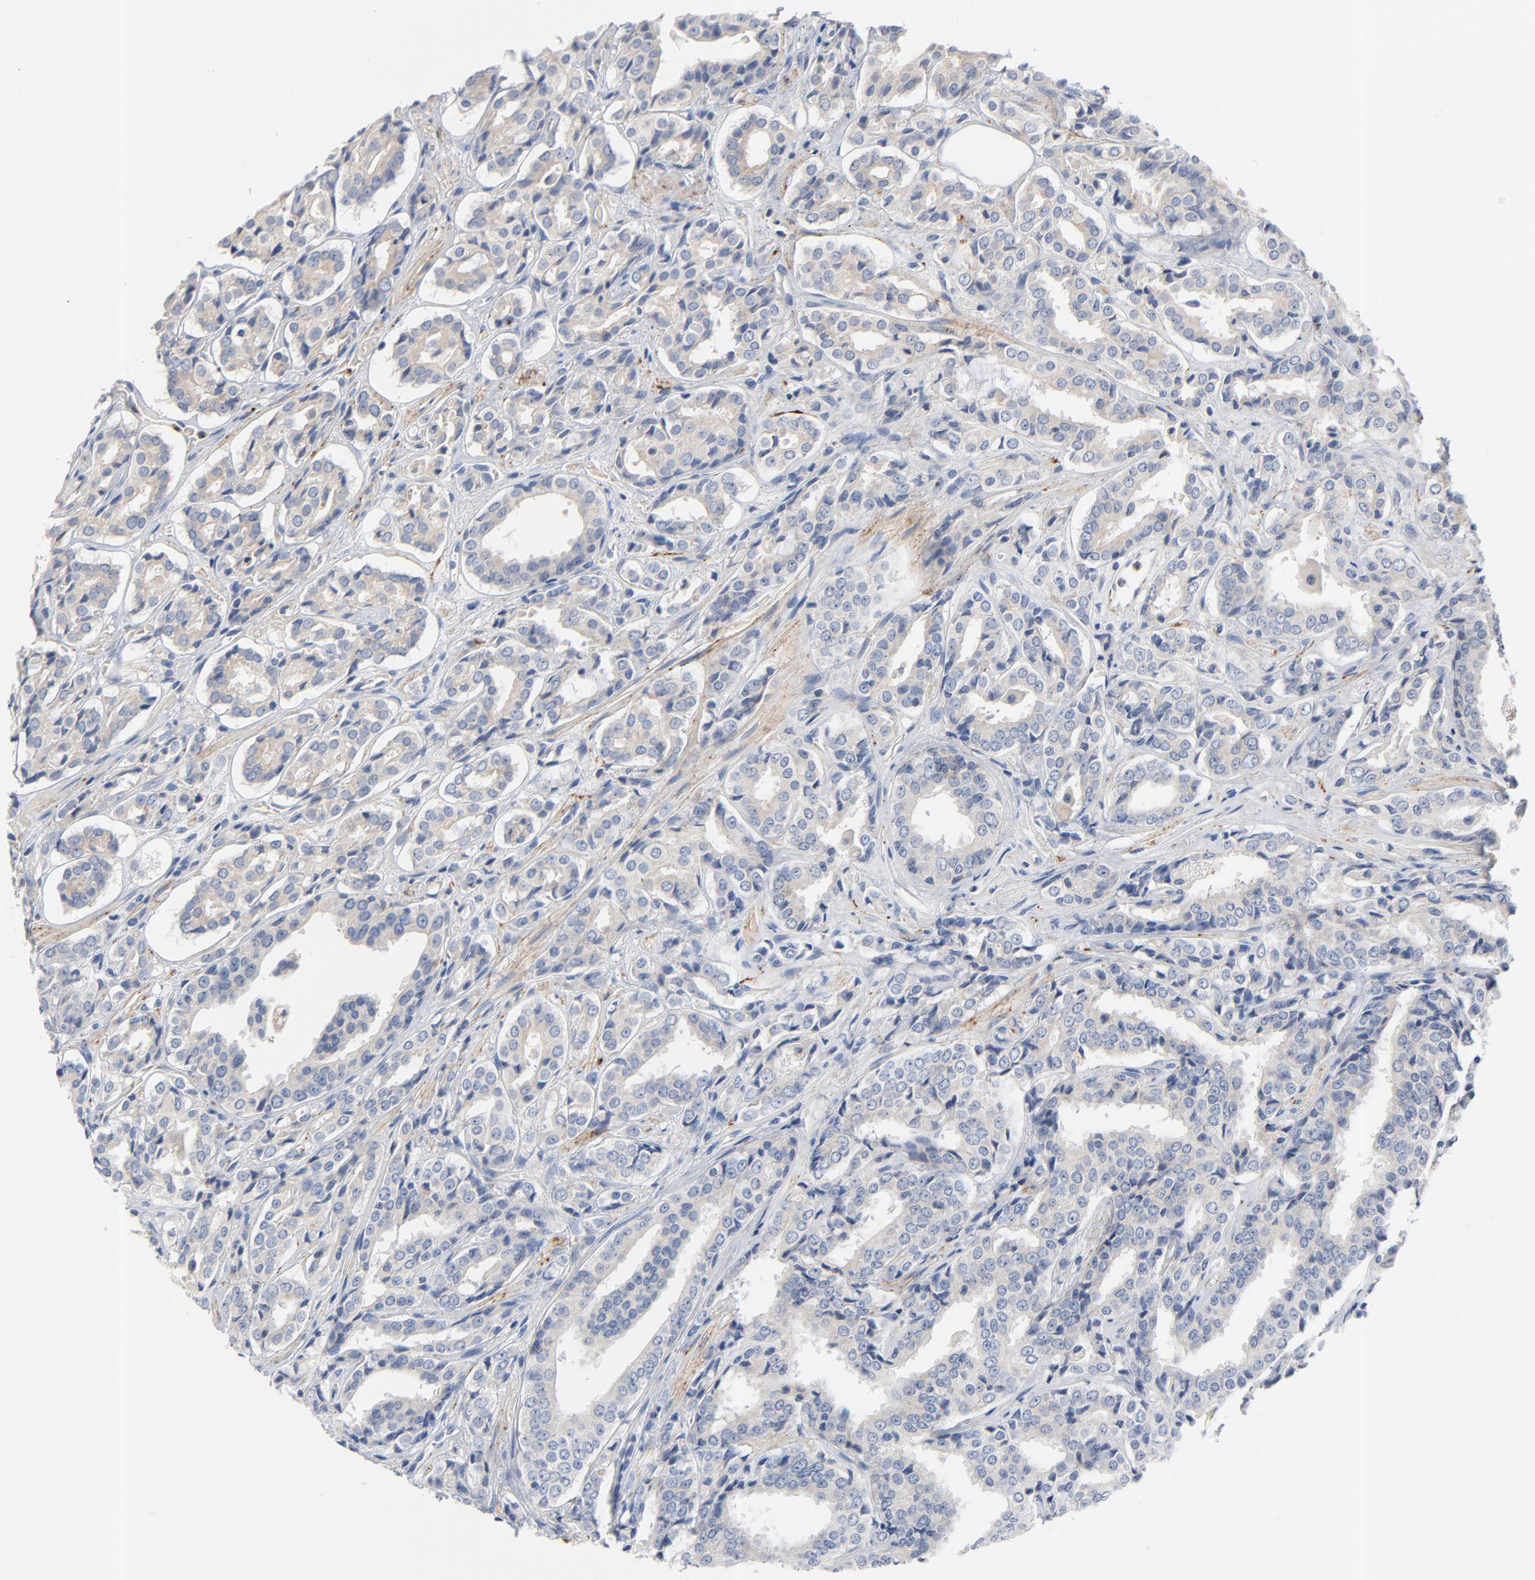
{"staining": {"intensity": "negative", "quantity": "none", "location": "none"}, "tissue": "prostate cancer", "cell_type": "Tumor cells", "image_type": "cancer", "snomed": [{"axis": "morphology", "description": "Adenocarcinoma, Medium grade"}, {"axis": "topography", "description": "Prostate"}], "caption": "Immunohistochemical staining of adenocarcinoma (medium-grade) (prostate) shows no significant positivity in tumor cells. Nuclei are stained in blue.", "gene": "IFT43", "patient": {"sex": "male", "age": 60}}